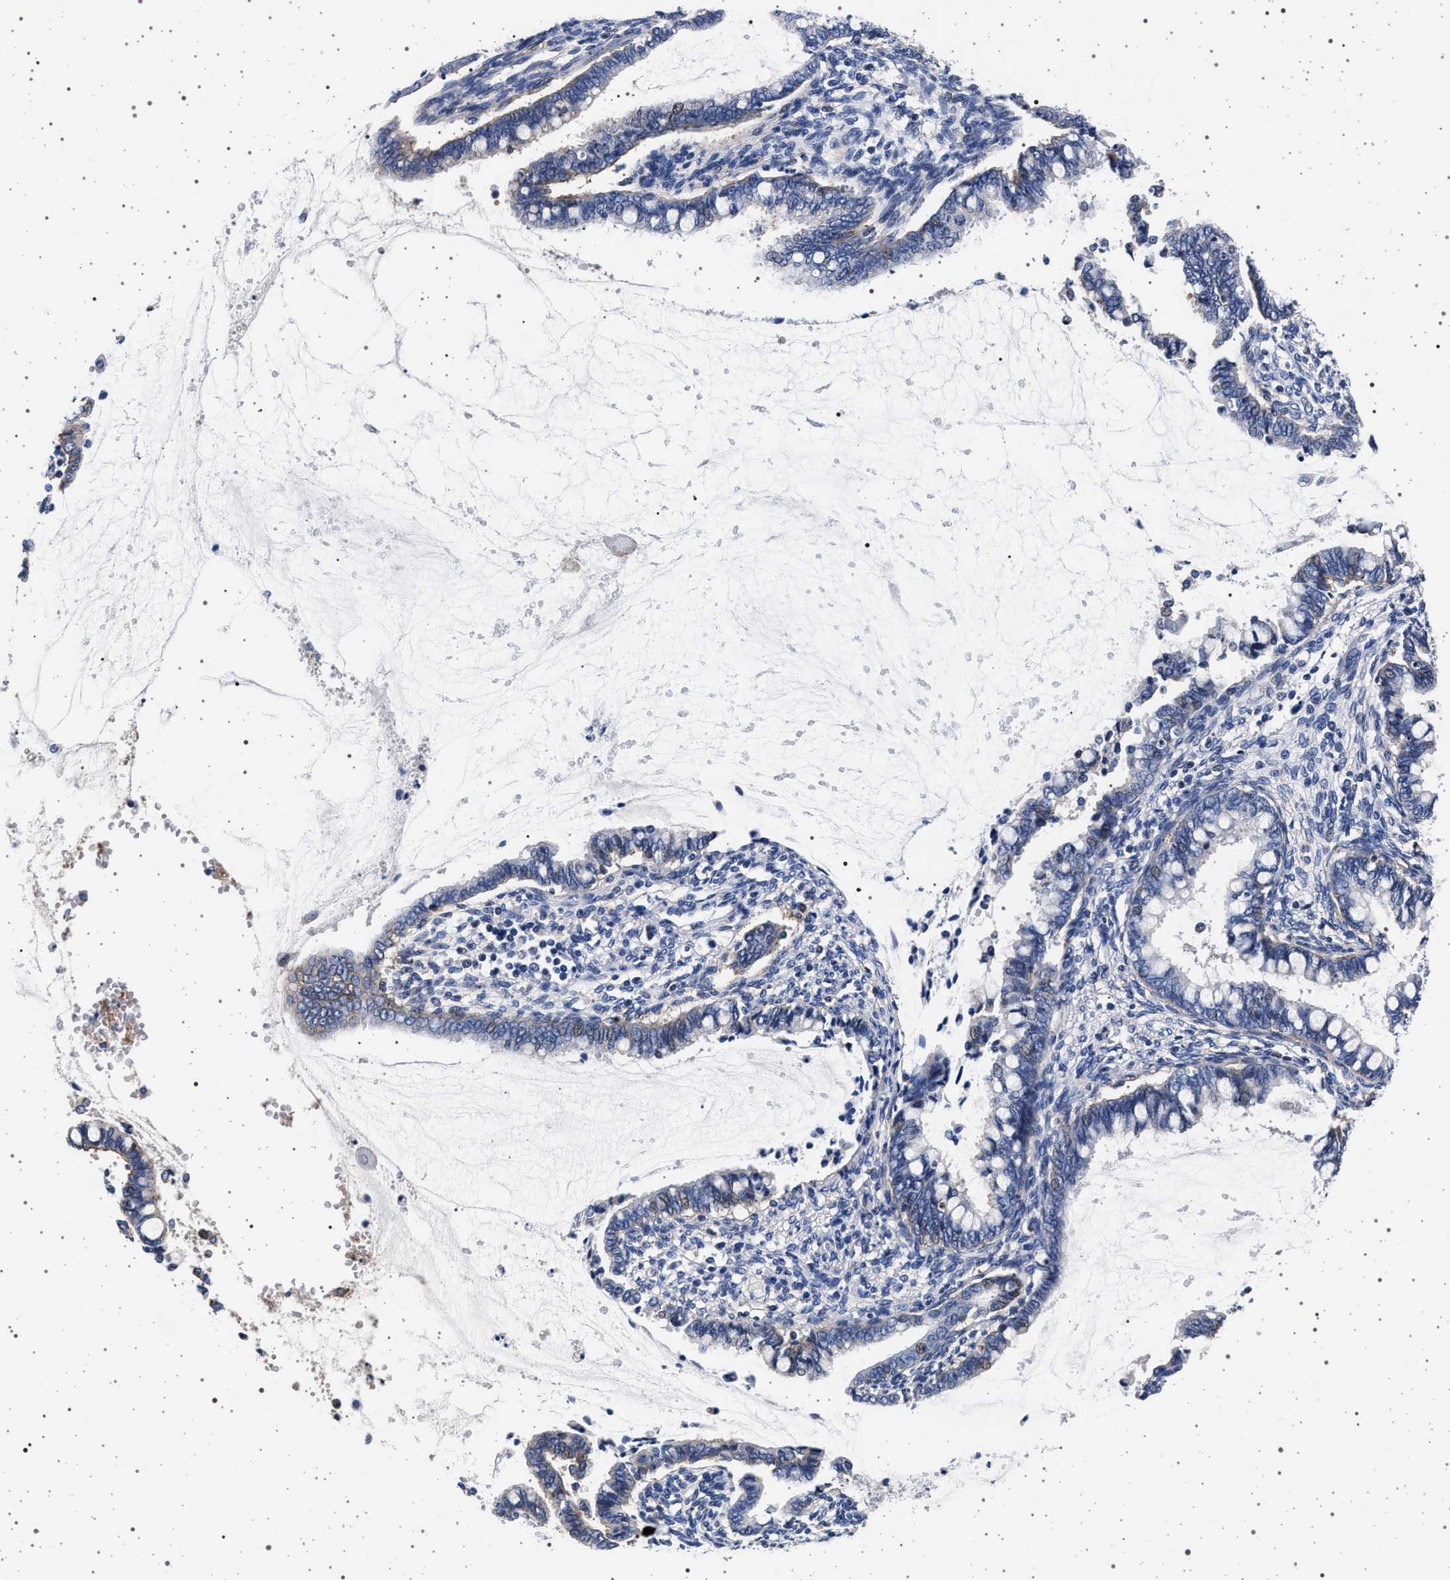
{"staining": {"intensity": "weak", "quantity": "<25%", "location": "cytoplasmic/membranous"}, "tissue": "cervical cancer", "cell_type": "Tumor cells", "image_type": "cancer", "snomed": [{"axis": "morphology", "description": "Adenocarcinoma, NOS"}, {"axis": "topography", "description": "Cervix"}], "caption": "Cervical adenocarcinoma was stained to show a protein in brown. There is no significant staining in tumor cells.", "gene": "SLC9A1", "patient": {"sex": "female", "age": 44}}